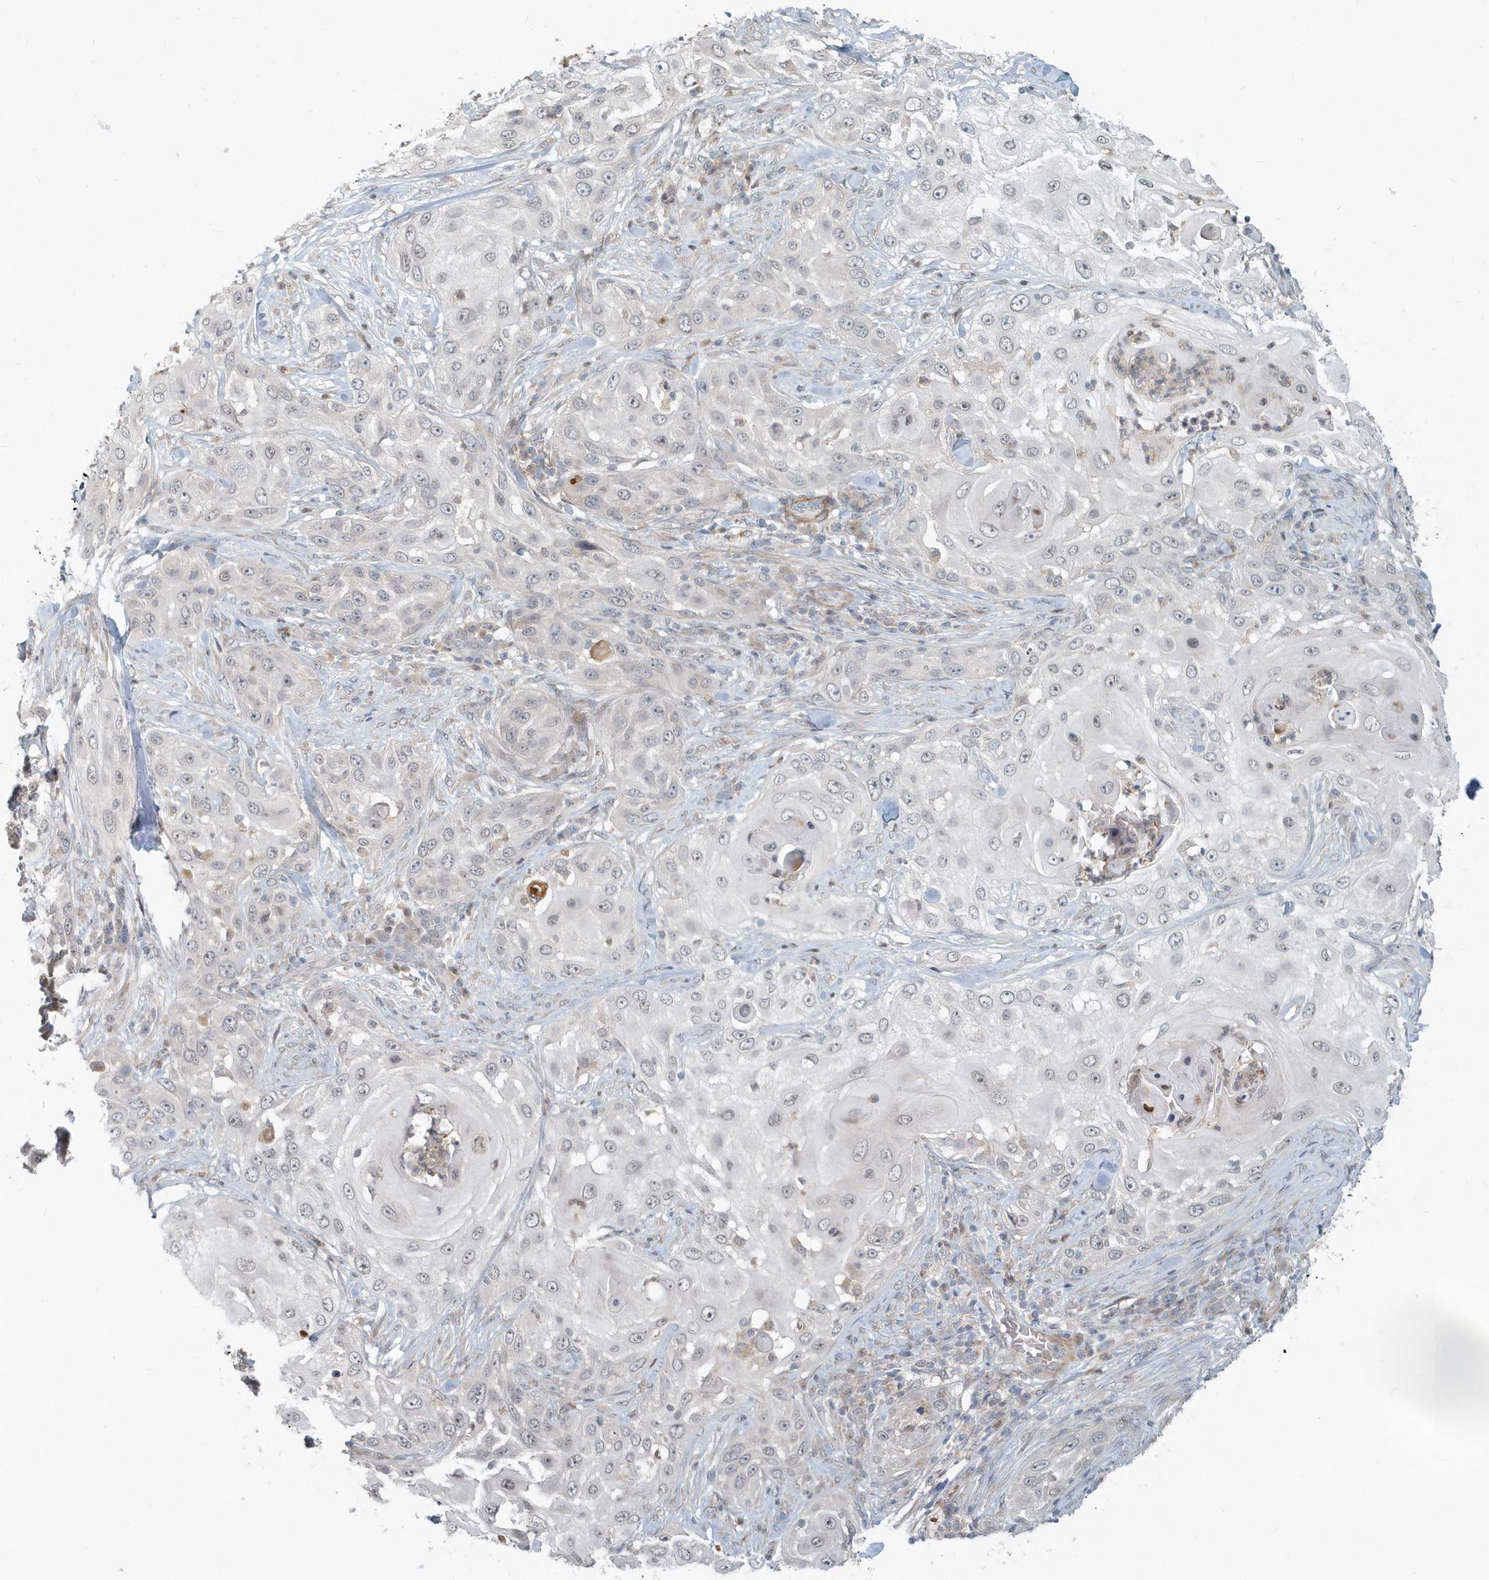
{"staining": {"intensity": "negative", "quantity": "none", "location": "none"}, "tissue": "skin cancer", "cell_type": "Tumor cells", "image_type": "cancer", "snomed": [{"axis": "morphology", "description": "Squamous cell carcinoma, NOS"}, {"axis": "topography", "description": "Skin"}], "caption": "Skin cancer stained for a protein using IHC reveals no staining tumor cells.", "gene": "NAPB", "patient": {"sex": "female", "age": 44}}